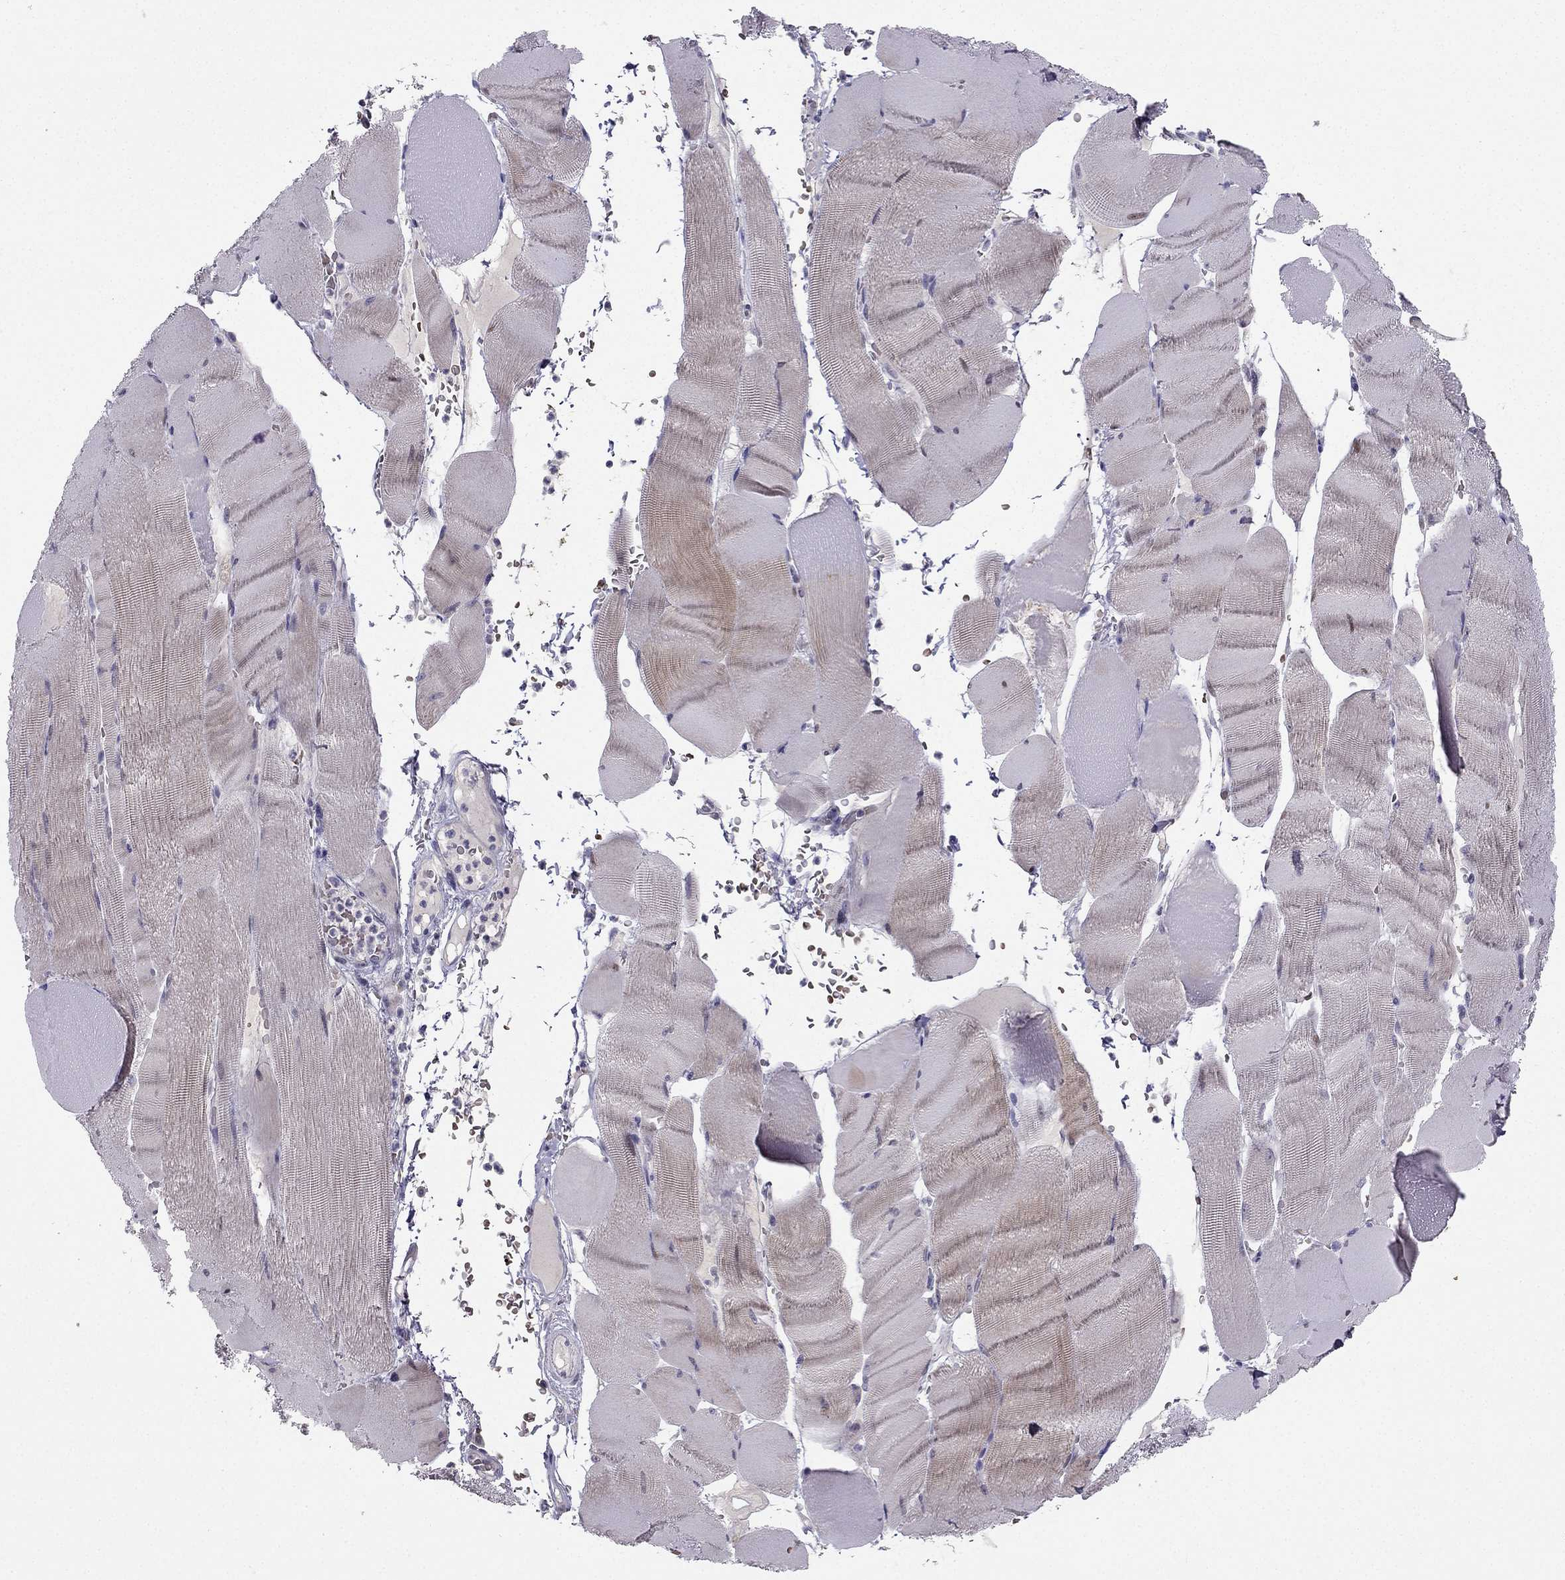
{"staining": {"intensity": "moderate", "quantity": "<25%", "location": "cytoplasmic/membranous"}, "tissue": "skeletal muscle", "cell_type": "Myocytes", "image_type": "normal", "snomed": [{"axis": "morphology", "description": "Normal tissue, NOS"}, {"axis": "topography", "description": "Skeletal muscle"}], "caption": "Skeletal muscle stained with immunohistochemistry (IHC) shows moderate cytoplasmic/membranous expression in about <25% of myocytes.", "gene": "RSPH14", "patient": {"sex": "male", "age": 56}}